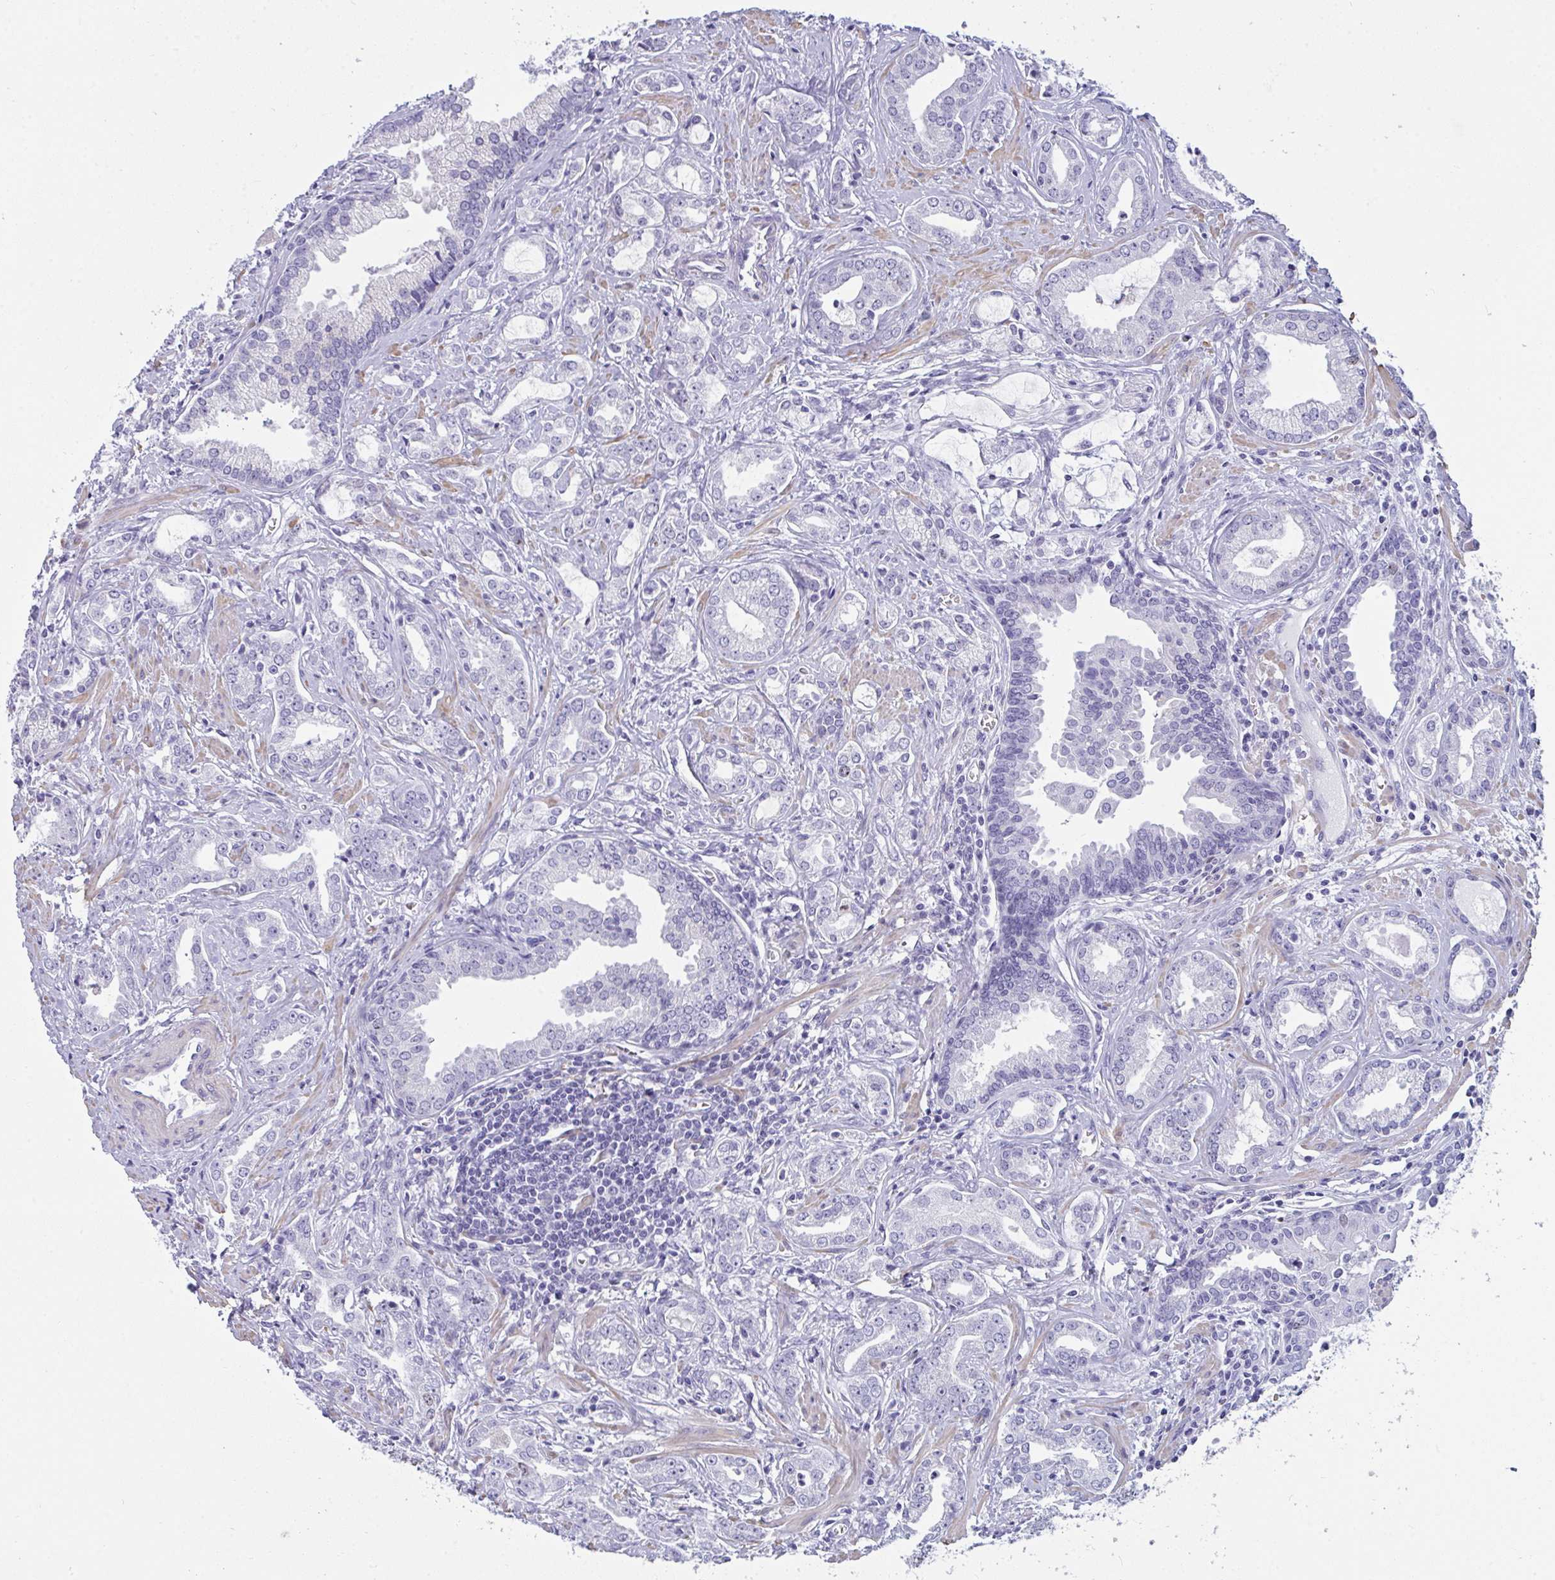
{"staining": {"intensity": "negative", "quantity": "none", "location": "none"}, "tissue": "prostate cancer", "cell_type": "Tumor cells", "image_type": "cancer", "snomed": [{"axis": "morphology", "description": "Adenocarcinoma, Medium grade"}, {"axis": "topography", "description": "Prostate"}], "caption": "The immunohistochemistry (IHC) image has no significant staining in tumor cells of prostate cancer (adenocarcinoma (medium-grade)) tissue. Brightfield microscopy of immunohistochemistry stained with DAB (3,3'-diaminobenzidine) (brown) and hematoxylin (blue), captured at high magnification.", "gene": "SUZ12", "patient": {"sex": "male", "age": 57}}